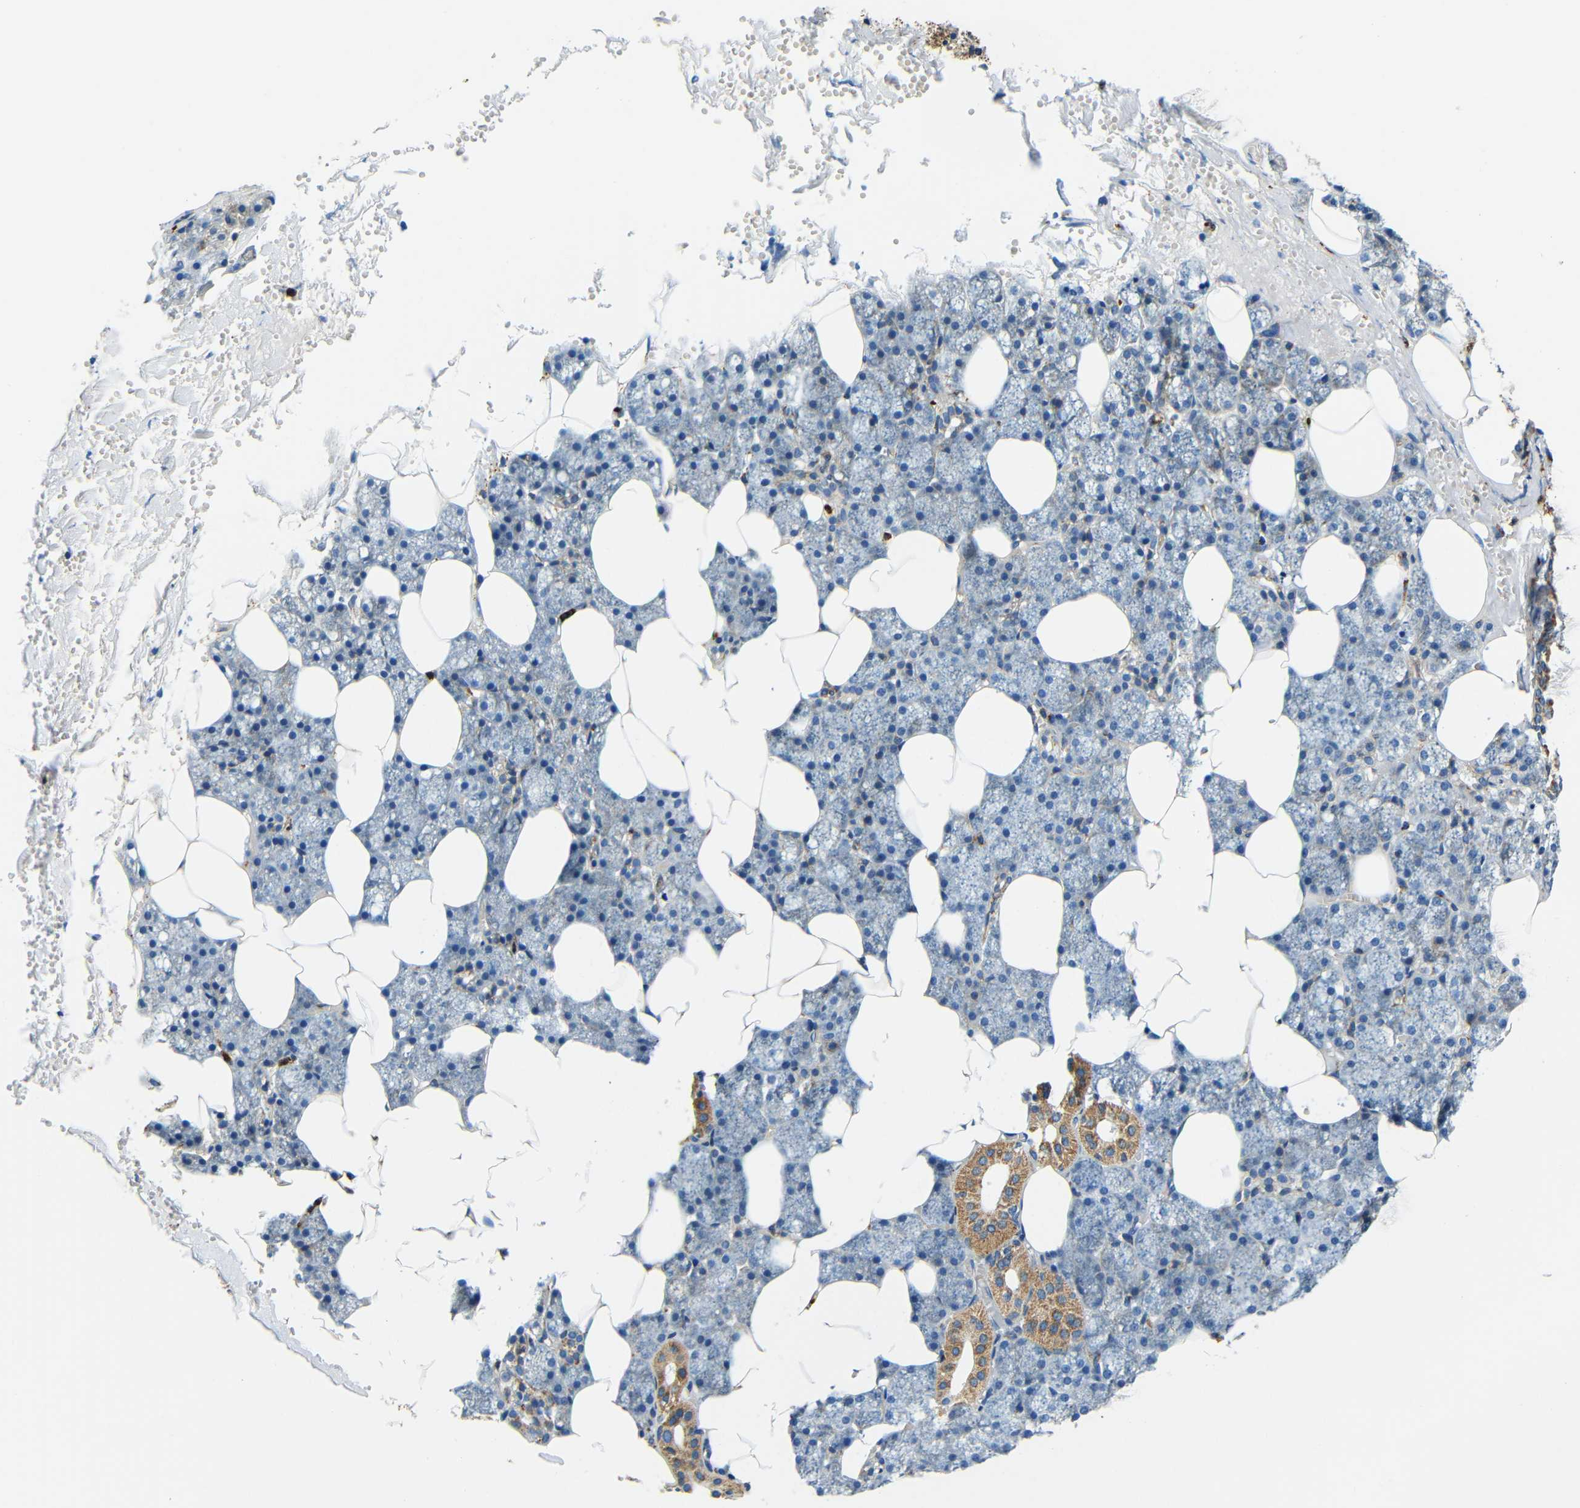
{"staining": {"intensity": "moderate", "quantity": "<25%", "location": "cytoplasmic/membranous"}, "tissue": "salivary gland", "cell_type": "Glandular cells", "image_type": "normal", "snomed": [{"axis": "morphology", "description": "Normal tissue, NOS"}, {"axis": "topography", "description": "Salivary gland"}], "caption": "Immunohistochemical staining of normal salivary gland demonstrates moderate cytoplasmic/membranous protein staining in approximately <25% of glandular cells.", "gene": "GALNT18", "patient": {"sex": "male", "age": 62}}